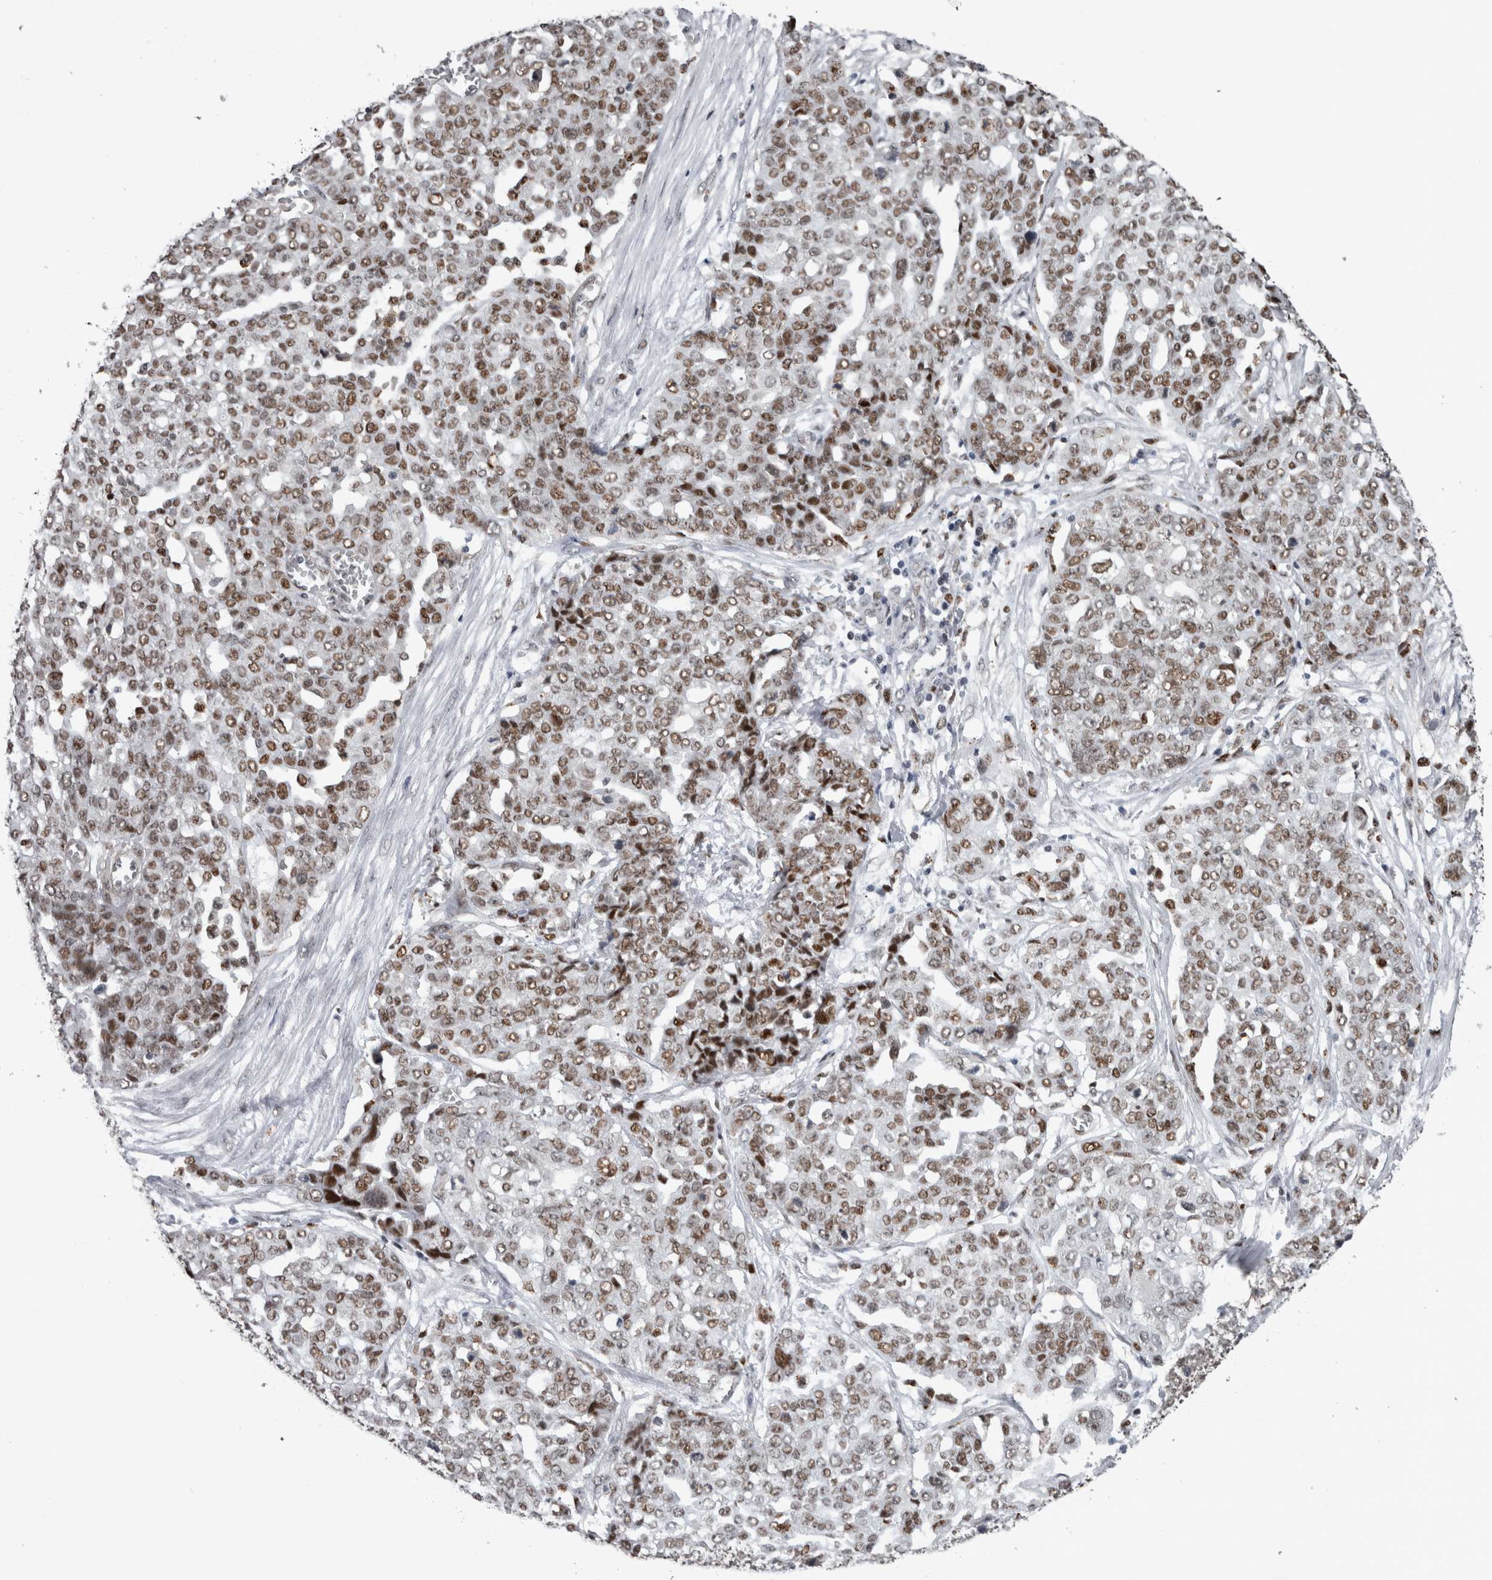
{"staining": {"intensity": "moderate", "quantity": ">75%", "location": "nuclear"}, "tissue": "ovarian cancer", "cell_type": "Tumor cells", "image_type": "cancer", "snomed": [{"axis": "morphology", "description": "Cystadenocarcinoma, serous, NOS"}, {"axis": "topography", "description": "Soft tissue"}, {"axis": "topography", "description": "Ovary"}], "caption": "Ovarian cancer stained with a brown dye displays moderate nuclear positive positivity in approximately >75% of tumor cells.", "gene": "POLD2", "patient": {"sex": "female", "age": 57}}